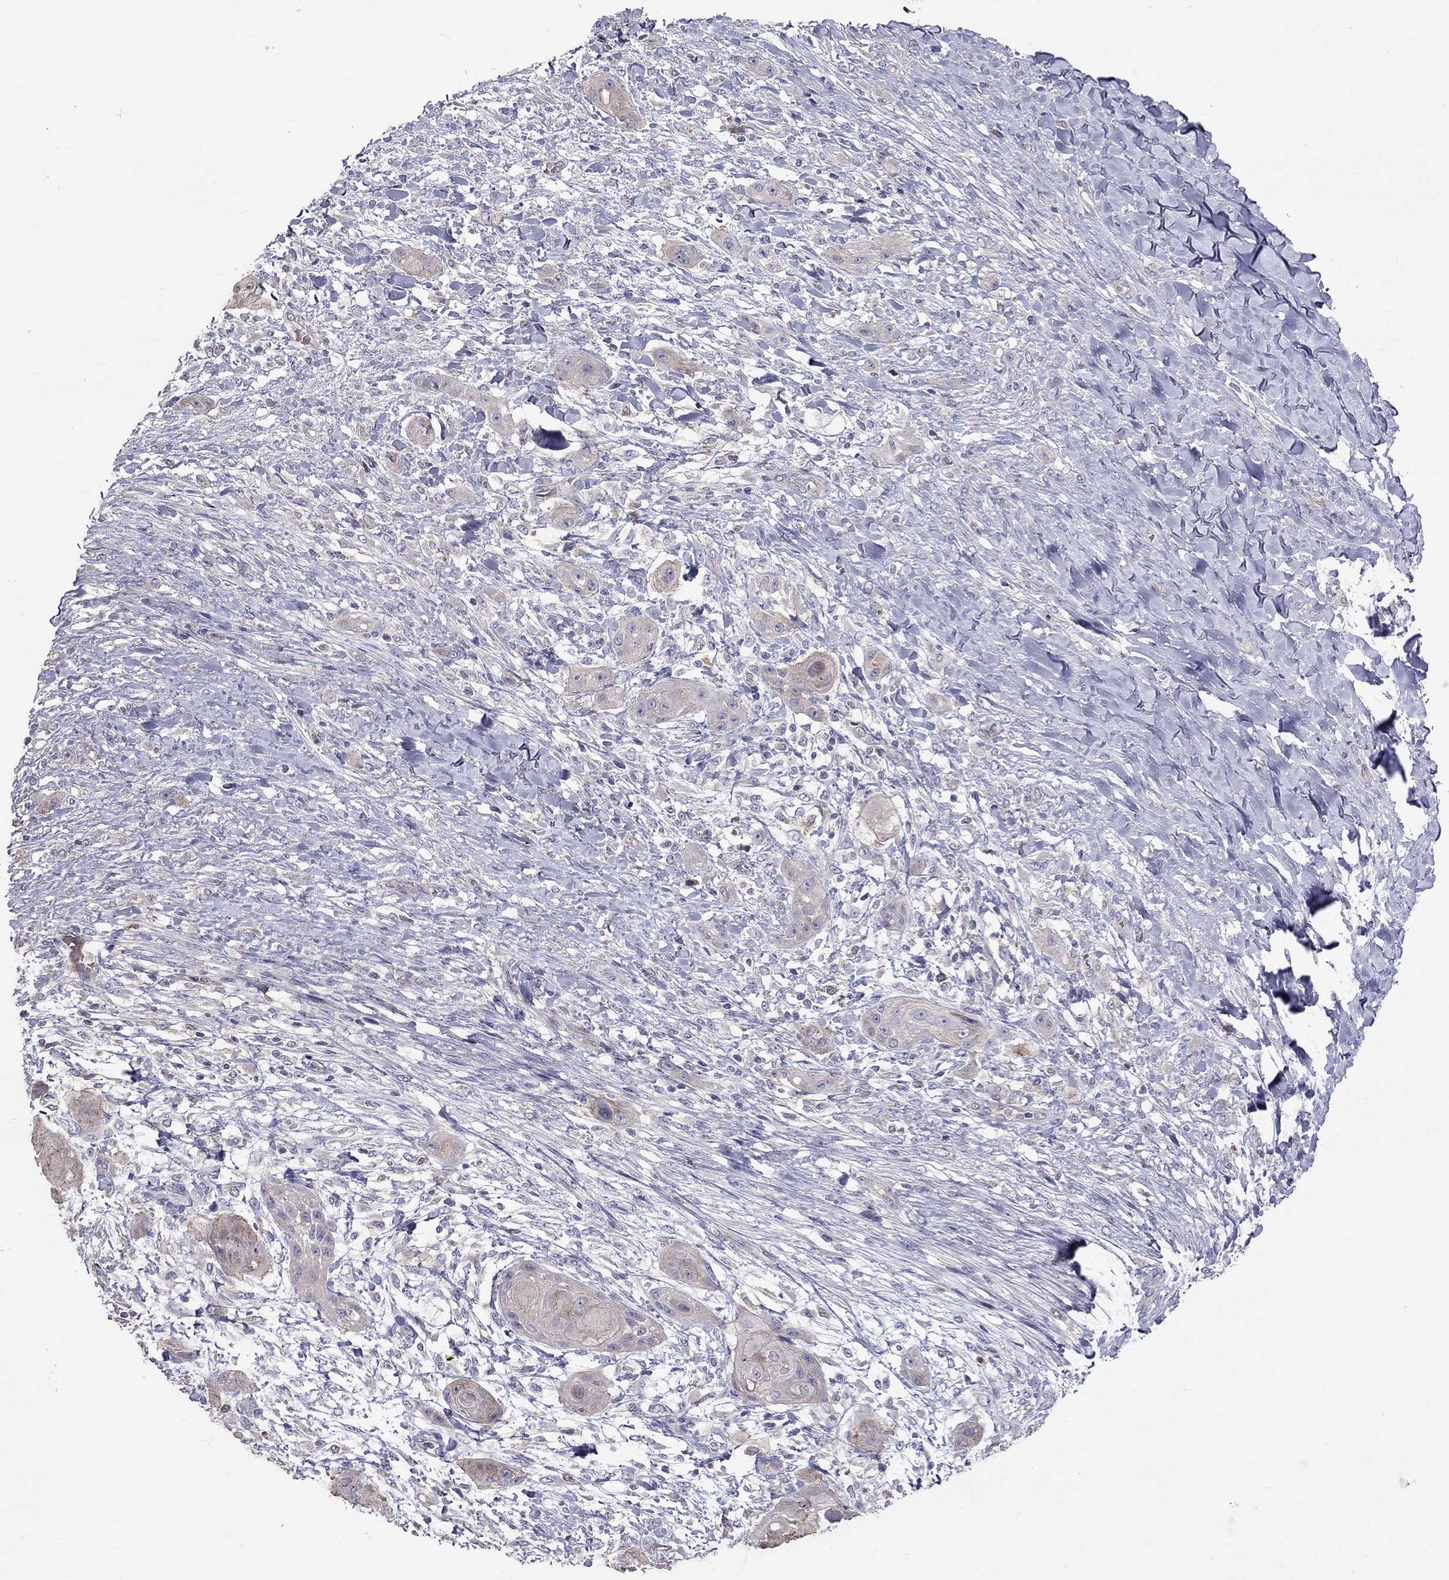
{"staining": {"intensity": "negative", "quantity": "none", "location": "none"}, "tissue": "skin cancer", "cell_type": "Tumor cells", "image_type": "cancer", "snomed": [{"axis": "morphology", "description": "Squamous cell carcinoma, NOS"}, {"axis": "topography", "description": "Skin"}], "caption": "The histopathology image exhibits no staining of tumor cells in skin cancer. (Brightfield microscopy of DAB (3,3'-diaminobenzidine) immunohistochemistry at high magnification).", "gene": "PIK3CG", "patient": {"sex": "male", "age": 62}}